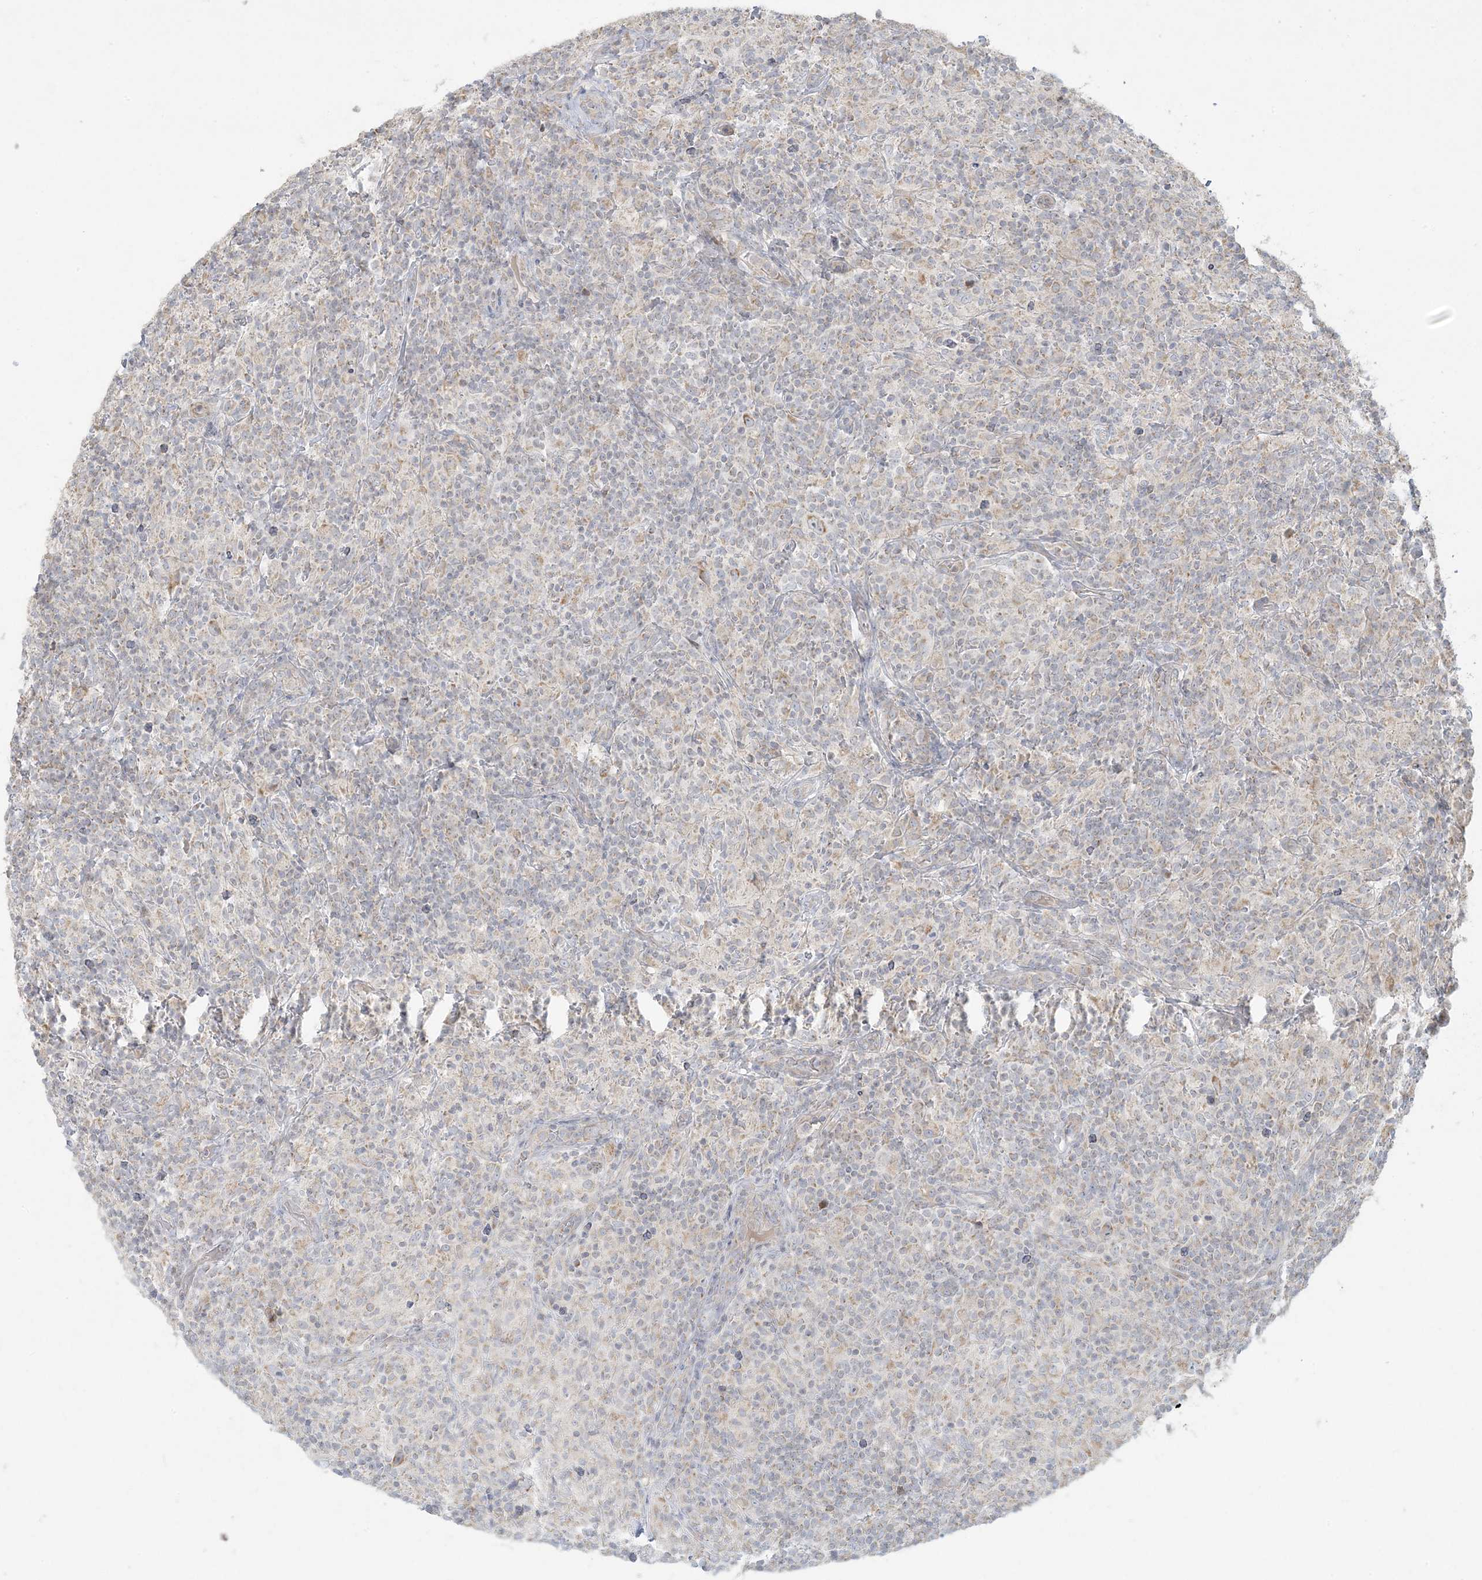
{"staining": {"intensity": "weak", "quantity": ">75%", "location": "cytoplasmic/membranous"}, "tissue": "lymphoma", "cell_type": "Tumor cells", "image_type": "cancer", "snomed": [{"axis": "morphology", "description": "Hodgkin's disease, NOS"}, {"axis": "topography", "description": "Lymph node"}], "caption": "Immunohistochemical staining of human lymphoma demonstrates low levels of weak cytoplasmic/membranous protein expression in about >75% of tumor cells. (IHC, brightfield microscopy, high magnification).", "gene": "MCAT", "patient": {"sex": "male", "age": 70}}